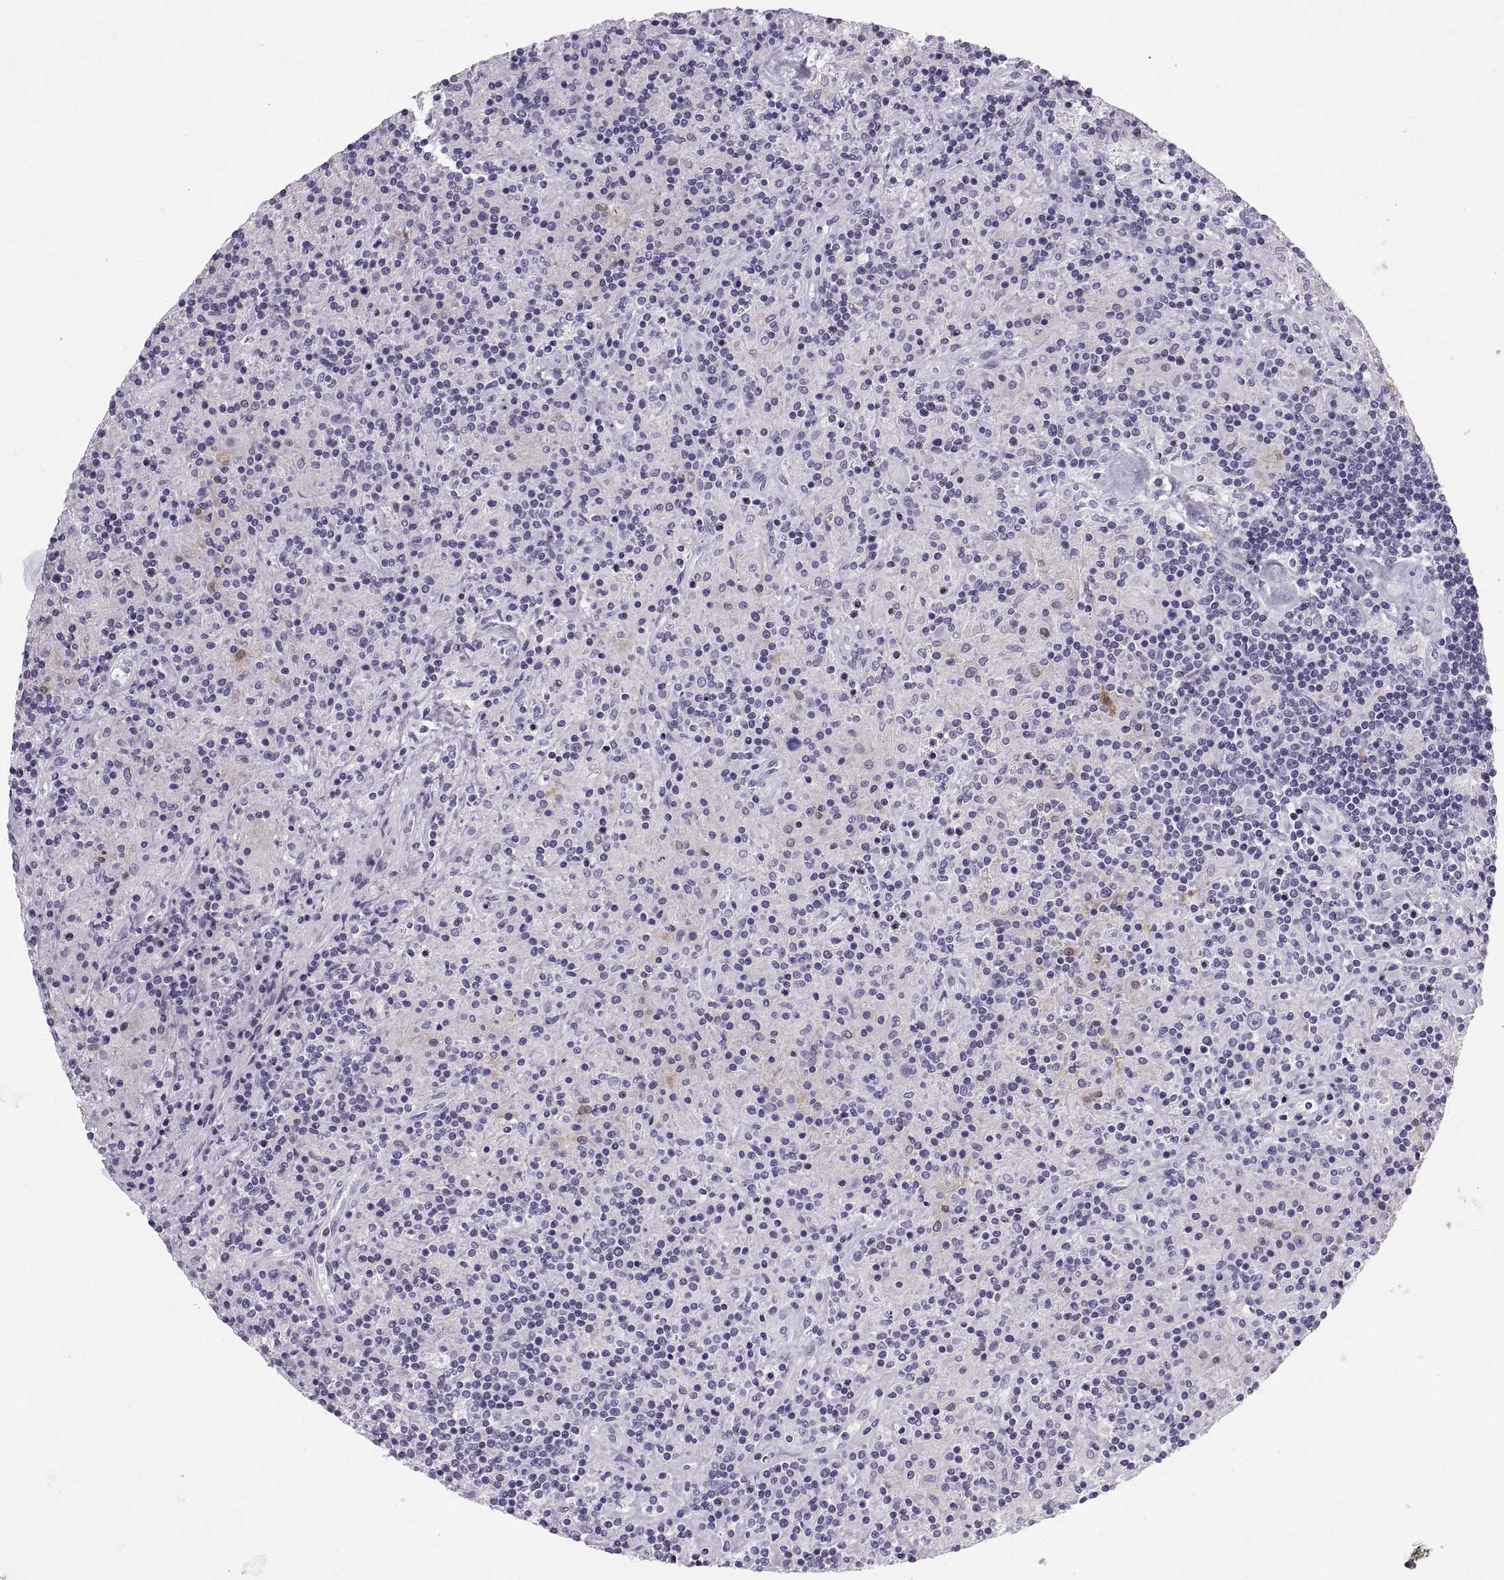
{"staining": {"intensity": "negative", "quantity": "none", "location": "none"}, "tissue": "lymphoma", "cell_type": "Tumor cells", "image_type": "cancer", "snomed": [{"axis": "morphology", "description": "Hodgkin's disease, NOS"}, {"axis": "topography", "description": "Lymph node"}], "caption": "Image shows no significant protein staining in tumor cells of lymphoma.", "gene": "SLC22A6", "patient": {"sex": "male", "age": 70}}